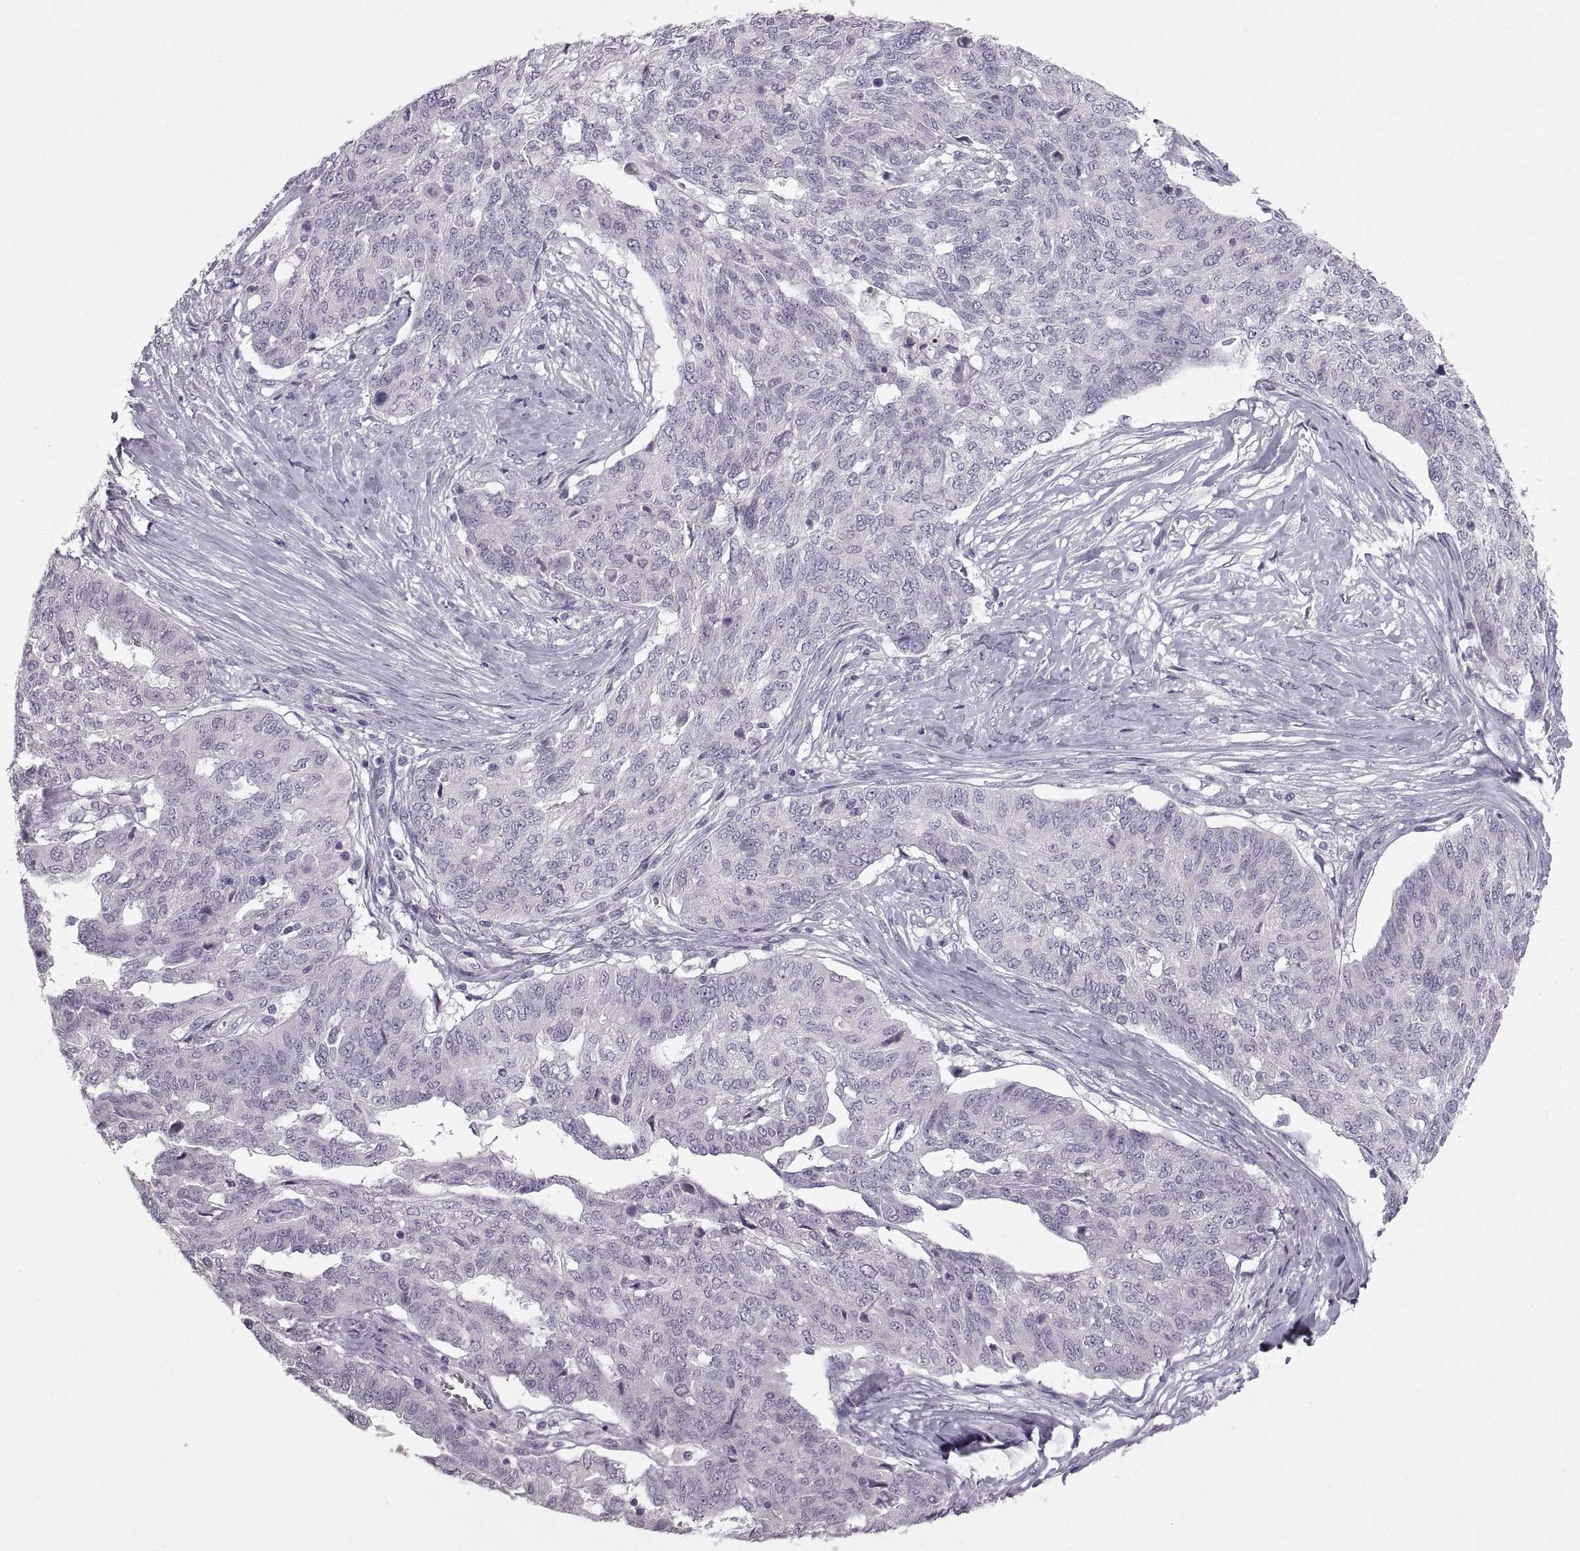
{"staining": {"intensity": "negative", "quantity": "none", "location": "none"}, "tissue": "ovarian cancer", "cell_type": "Tumor cells", "image_type": "cancer", "snomed": [{"axis": "morphology", "description": "Cystadenocarcinoma, serous, NOS"}, {"axis": "topography", "description": "Ovary"}], "caption": "Human serous cystadenocarcinoma (ovarian) stained for a protein using immunohistochemistry (IHC) reveals no staining in tumor cells.", "gene": "SPACDR", "patient": {"sex": "female", "age": 67}}